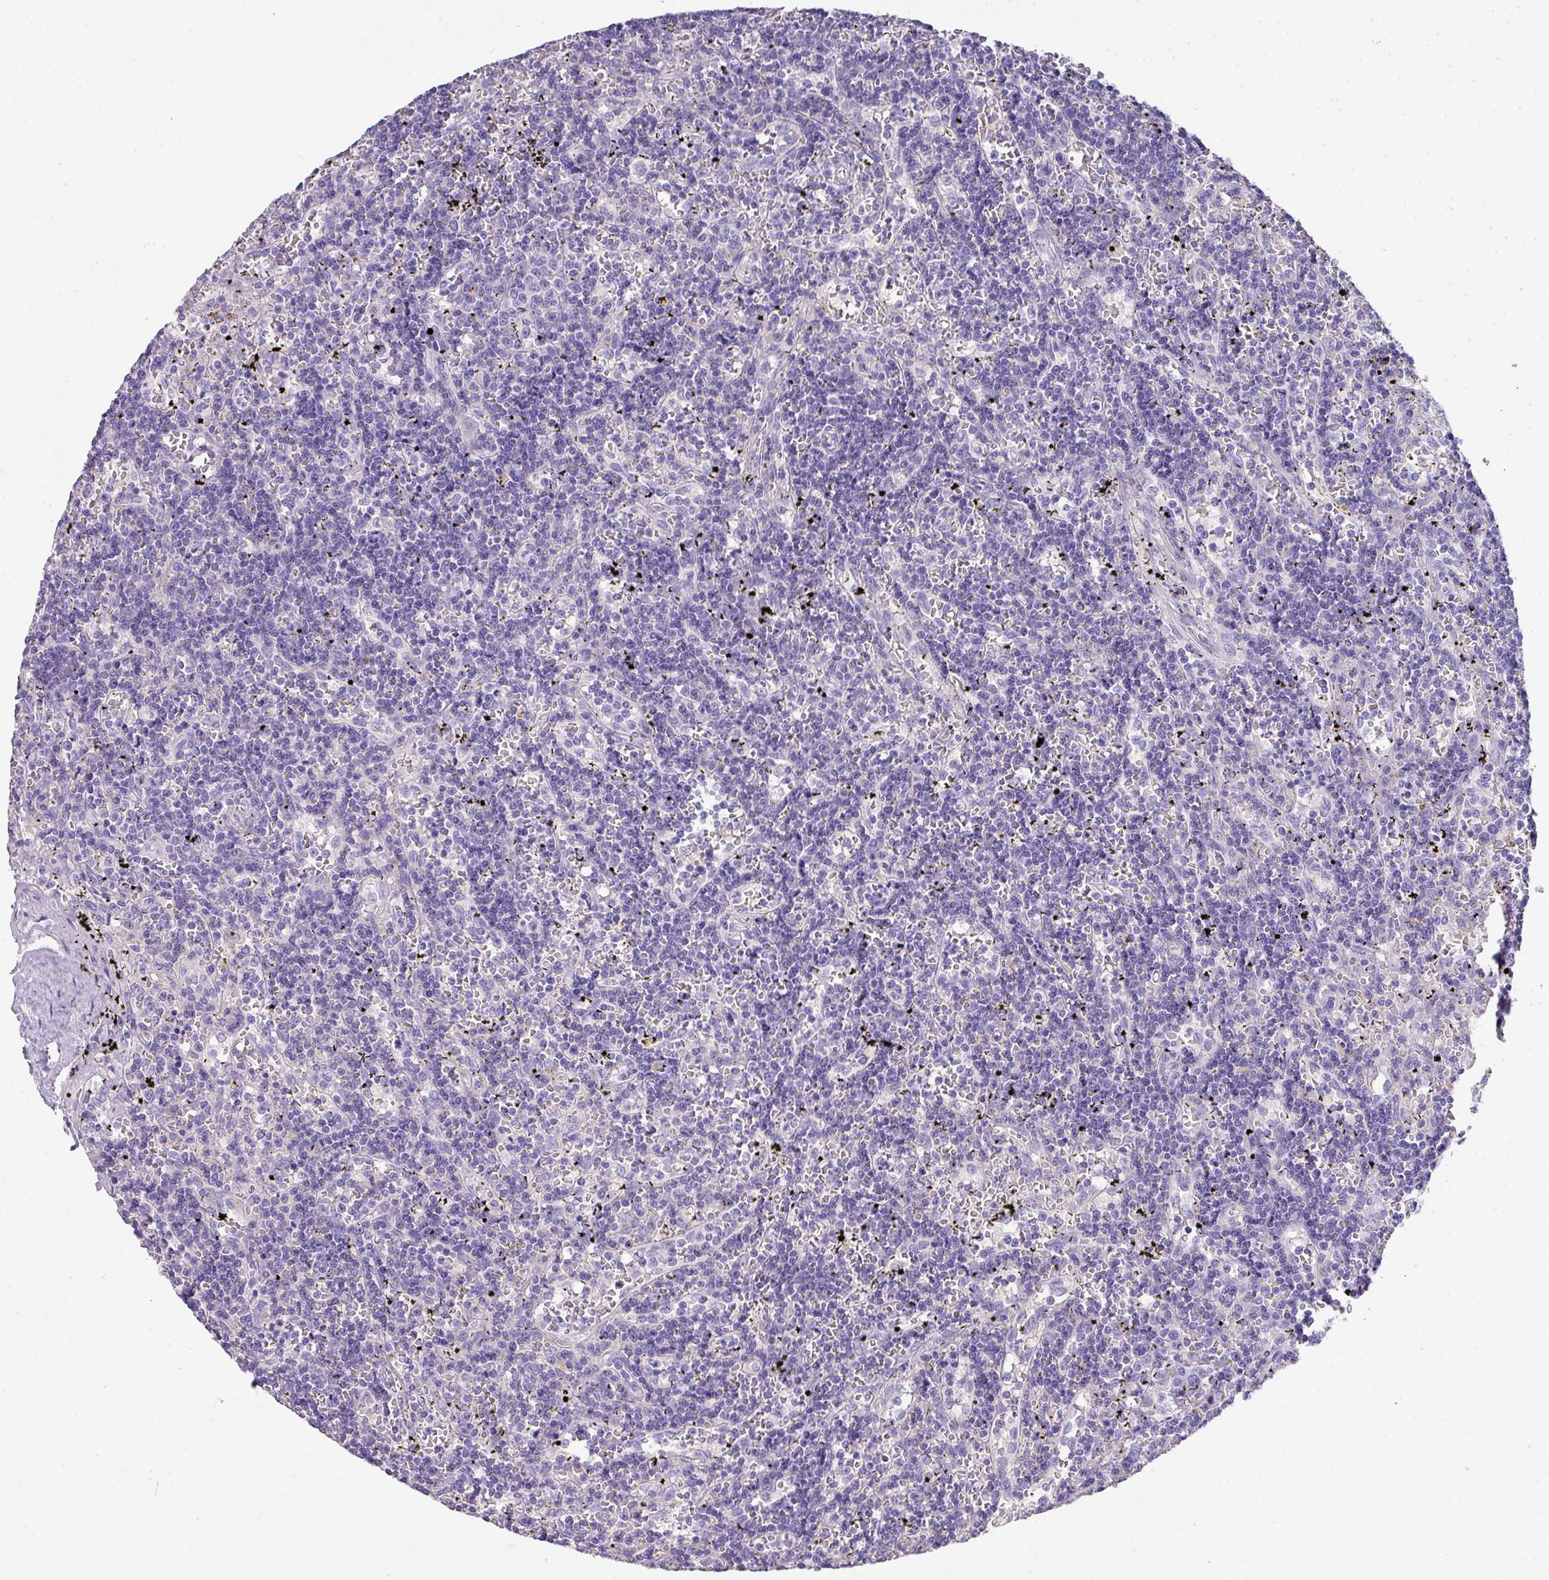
{"staining": {"intensity": "negative", "quantity": "none", "location": "none"}, "tissue": "lymphoma", "cell_type": "Tumor cells", "image_type": "cancer", "snomed": [{"axis": "morphology", "description": "Malignant lymphoma, non-Hodgkin's type, Low grade"}, {"axis": "topography", "description": "Spleen"}], "caption": "Immunohistochemical staining of human lymphoma reveals no significant expression in tumor cells. (DAB (3,3'-diaminobenzidine) immunohistochemistry, high magnification).", "gene": "GLI4", "patient": {"sex": "male", "age": 60}}